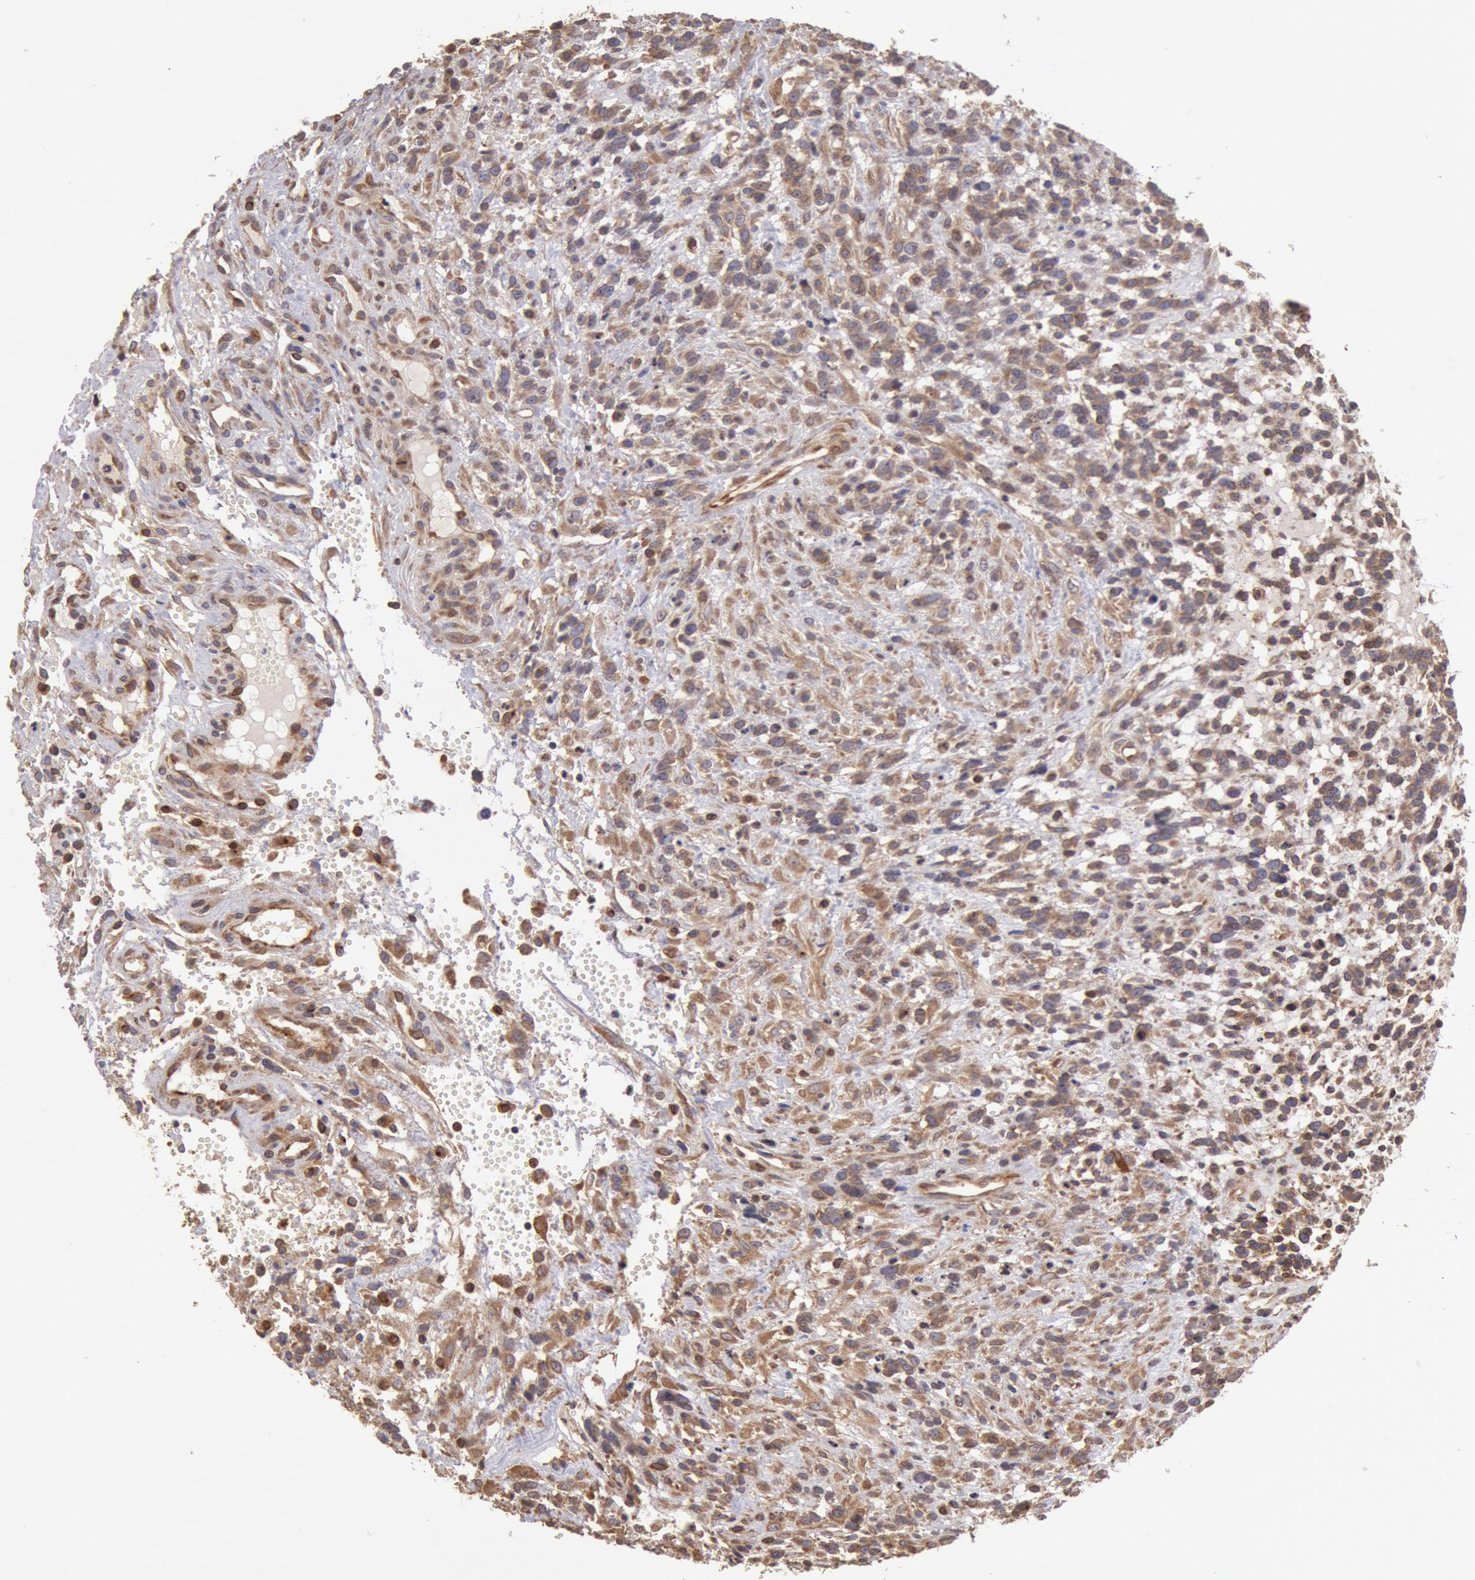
{"staining": {"intensity": "weak", "quantity": ">75%", "location": "cytoplasmic/membranous"}, "tissue": "glioma", "cell_type": "Tumor cells", "image_type": "cancer", "snomed": [{"axis": "morphology", "description": "Glioma, malignant, High grade"}, {"axis": "topography", "description": "Brain"}], "caption": "Malignant glioma (high-grade) tissue exhibits weak cytoplasmic/membranous positivity in approximately >75% of tumor cells", "gene": "COMT", "patient": {"sex": "male", "age": 66}}